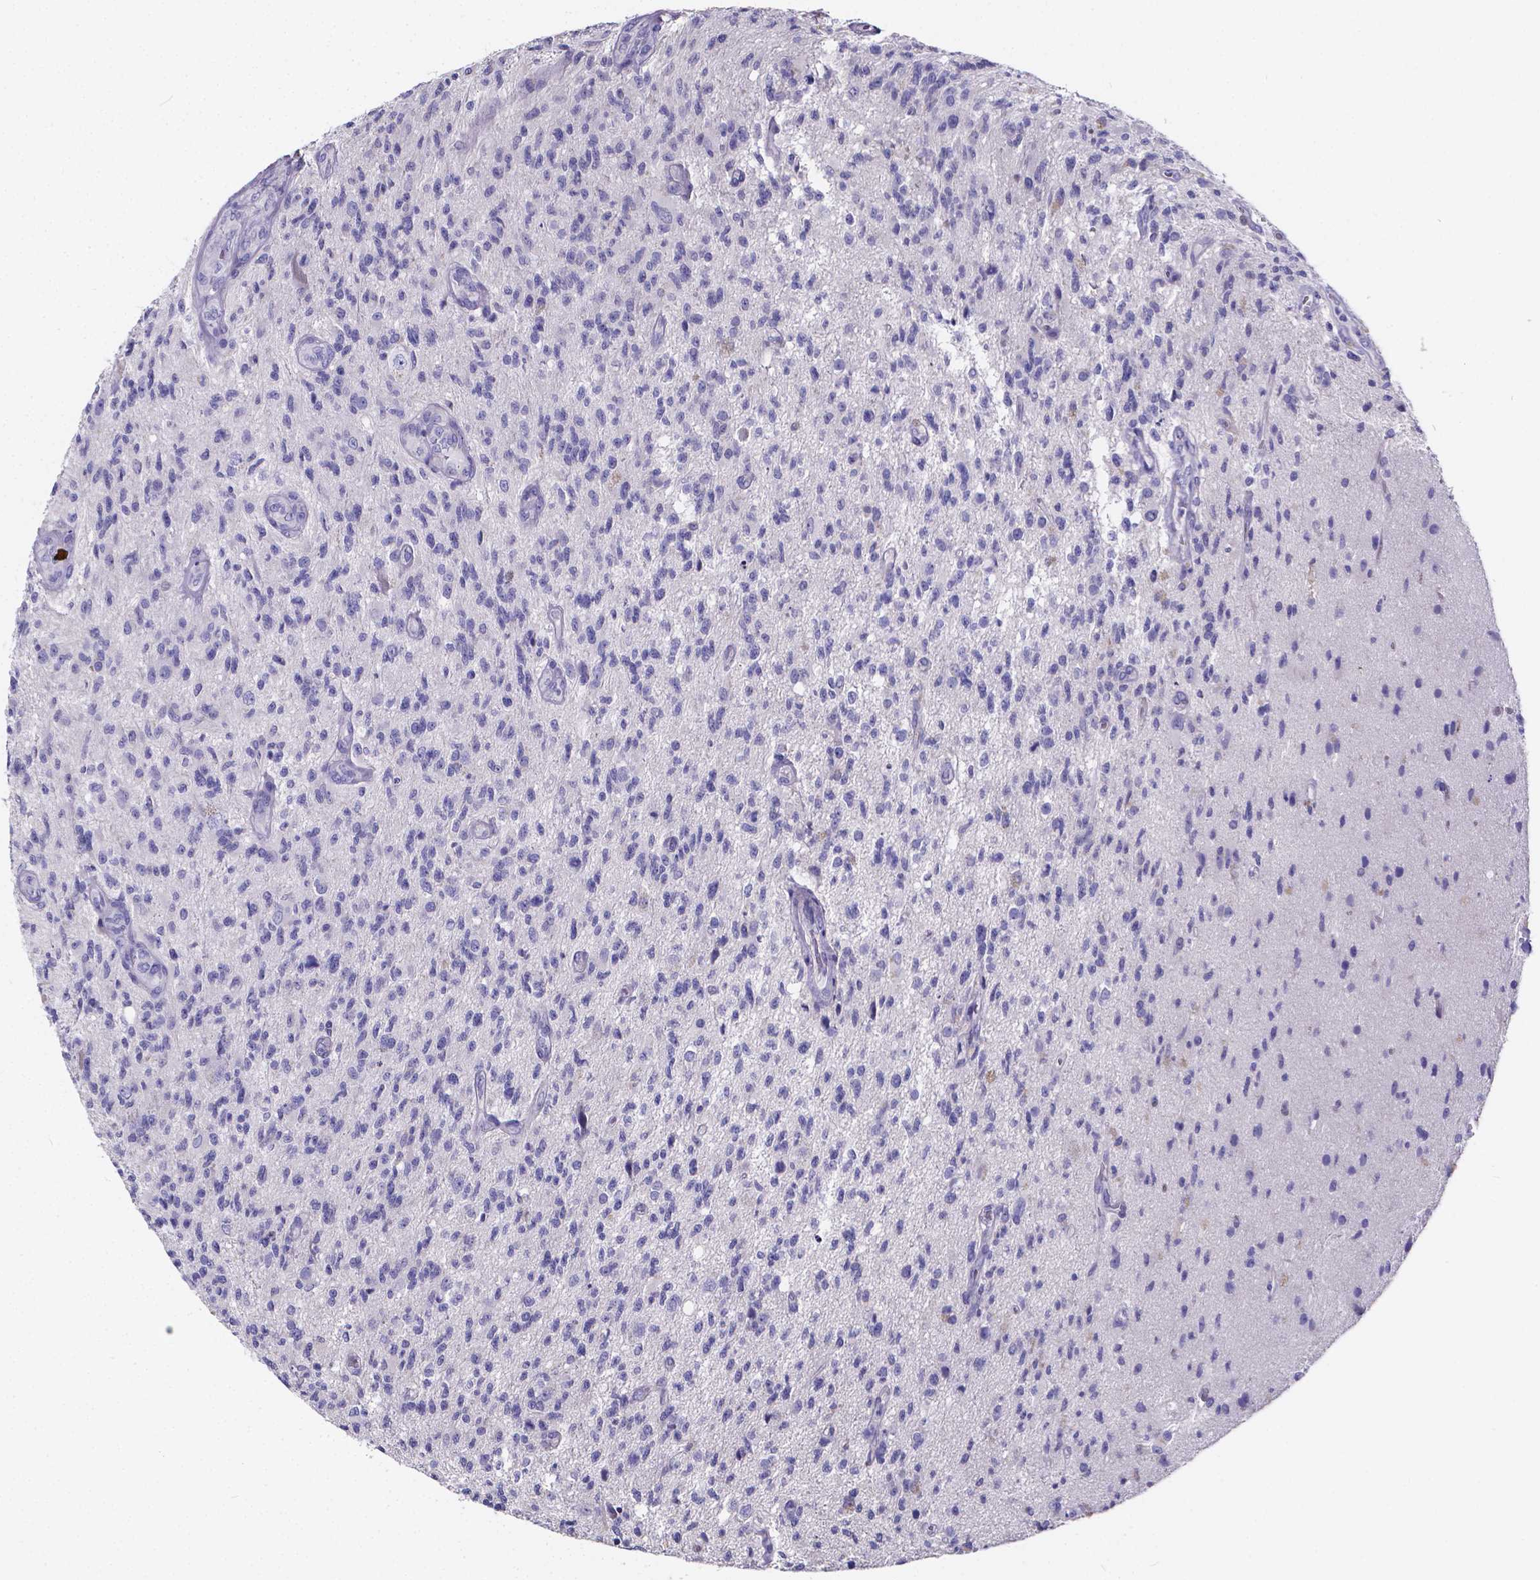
{"staining": {"intensity": "weak", "quantity": "<25%", "location": "cytoplasmic/membranous"}, "tissue": "glioma", "cell_type": "Tumor cells", "image_type": "cancer", "snomed": [{"axis": "morphology", "description": "Glioma, malignant, High grade"}, {"axis": "topography", "description": "Brain"}], "caption": "DAB (3,3'-diaminobenzidine) immunohistochemical staining of human malignant glioma (high-grade) exhibits no significant expression in tumor cells. (DAB (3,3'-diaminobenzidine) immunohistochemistry (IHC) visualized using brightfield microscopy, high magnification).", "gene": "SPEF2", "patient": {"sex": "male", "age": 56}}